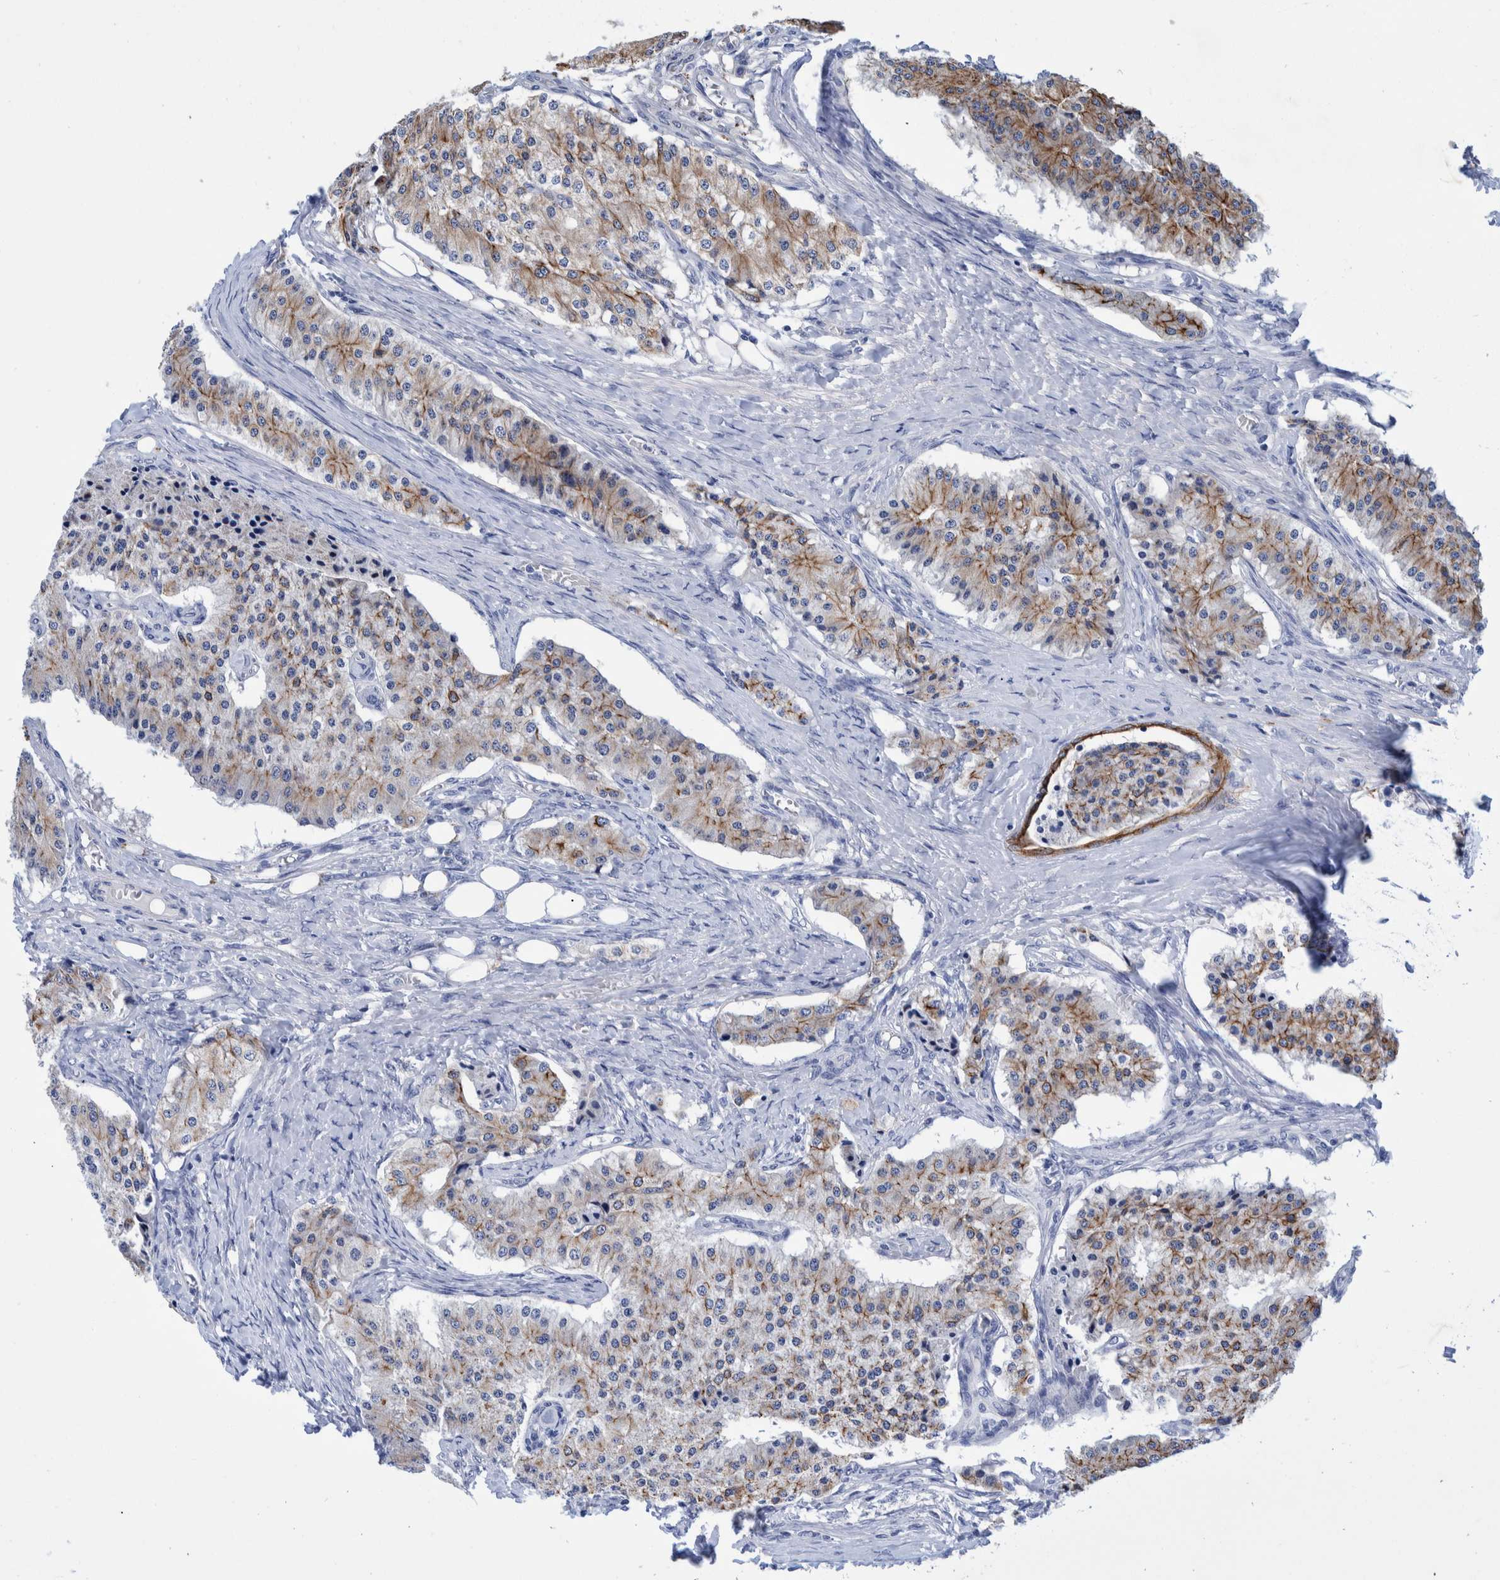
{"staining": {"intensity": "moderate", "quantity": ">75%", "location": "cytoplasmic/membranous"}, "tissue": "carcinoid", "cell_type": "Tumor cells", "image_type": "cancer", "snomed": [{"axis": "morphology", "description": "Carcinoid, malignant, NOS"}, {"axis": "topography", "description": "Colon"}], "caption": "The immunohistochemical stain highlights moderate cytoplasmic/membranous positivity in tumor cells of carcinoid tissue.", "gene": "MKS1", "patient": {"sex": "female", "age": 52}}